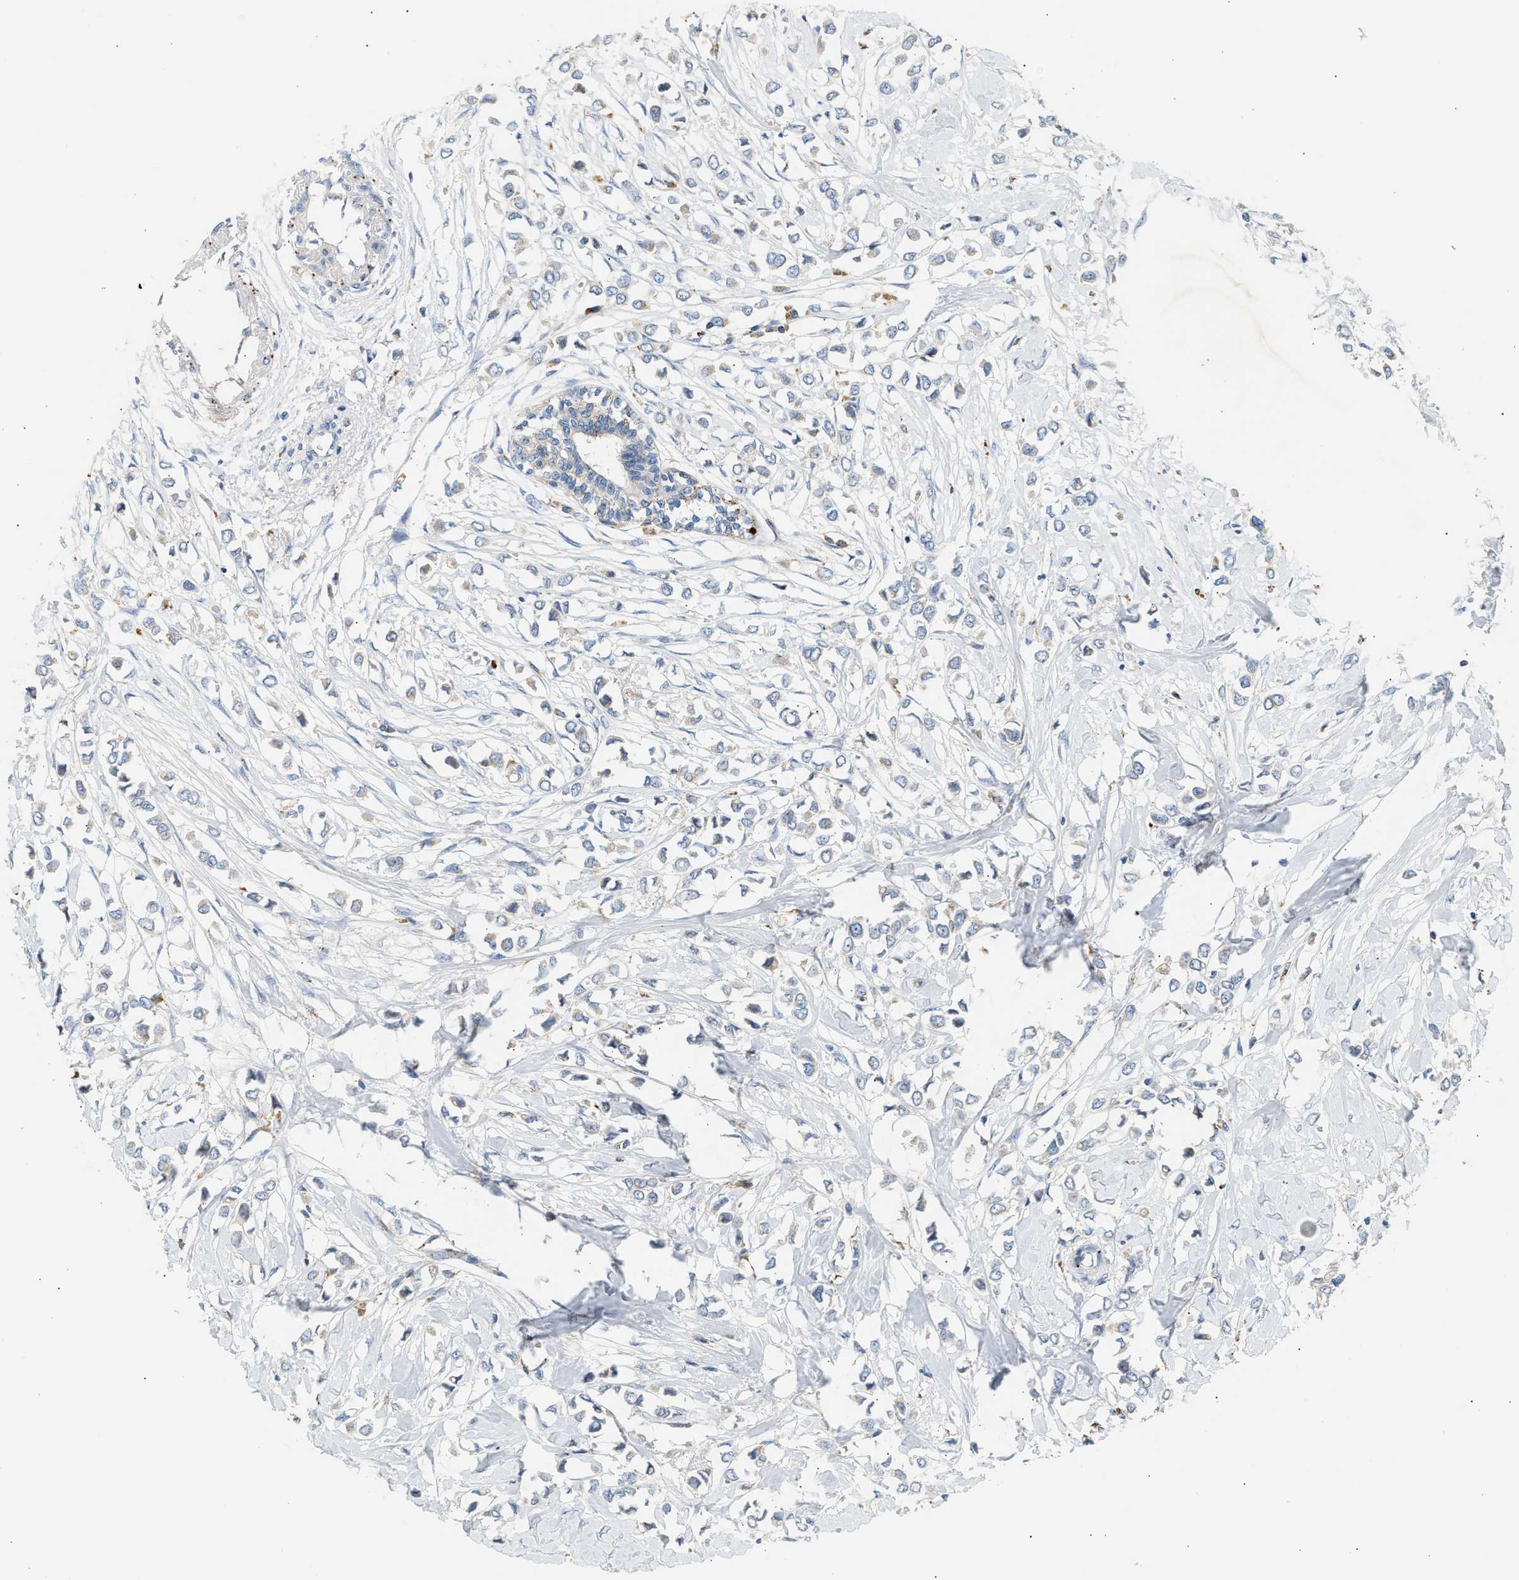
{"staining": {"intensity": "negative", "quantity": "none", "location": "none"}, "tissue": "breast cancer", "cell_type": "Tumor cells", "image_type": "cancer", "snomed": [{"axis": "morphology", "description": "Lobular carcinoma"}, {"axis": "topography", "description": "Breast"}], "caption": "This histopathology image is of breast cancer stained with immunohistochemistry (IHC) to label a protein in brown with the nuclei are counter-stained blue. There is no positivity in tumor cells. (Stains: DAB (3,3'-diaminobenzidine) immunohistochemistry (IHC) with hematoxylin counter stain, Microscopy: brightfield microscopy at high magnification).", "gene": "ENTHD1", "patient": {"sex": "female", "age": 51}}